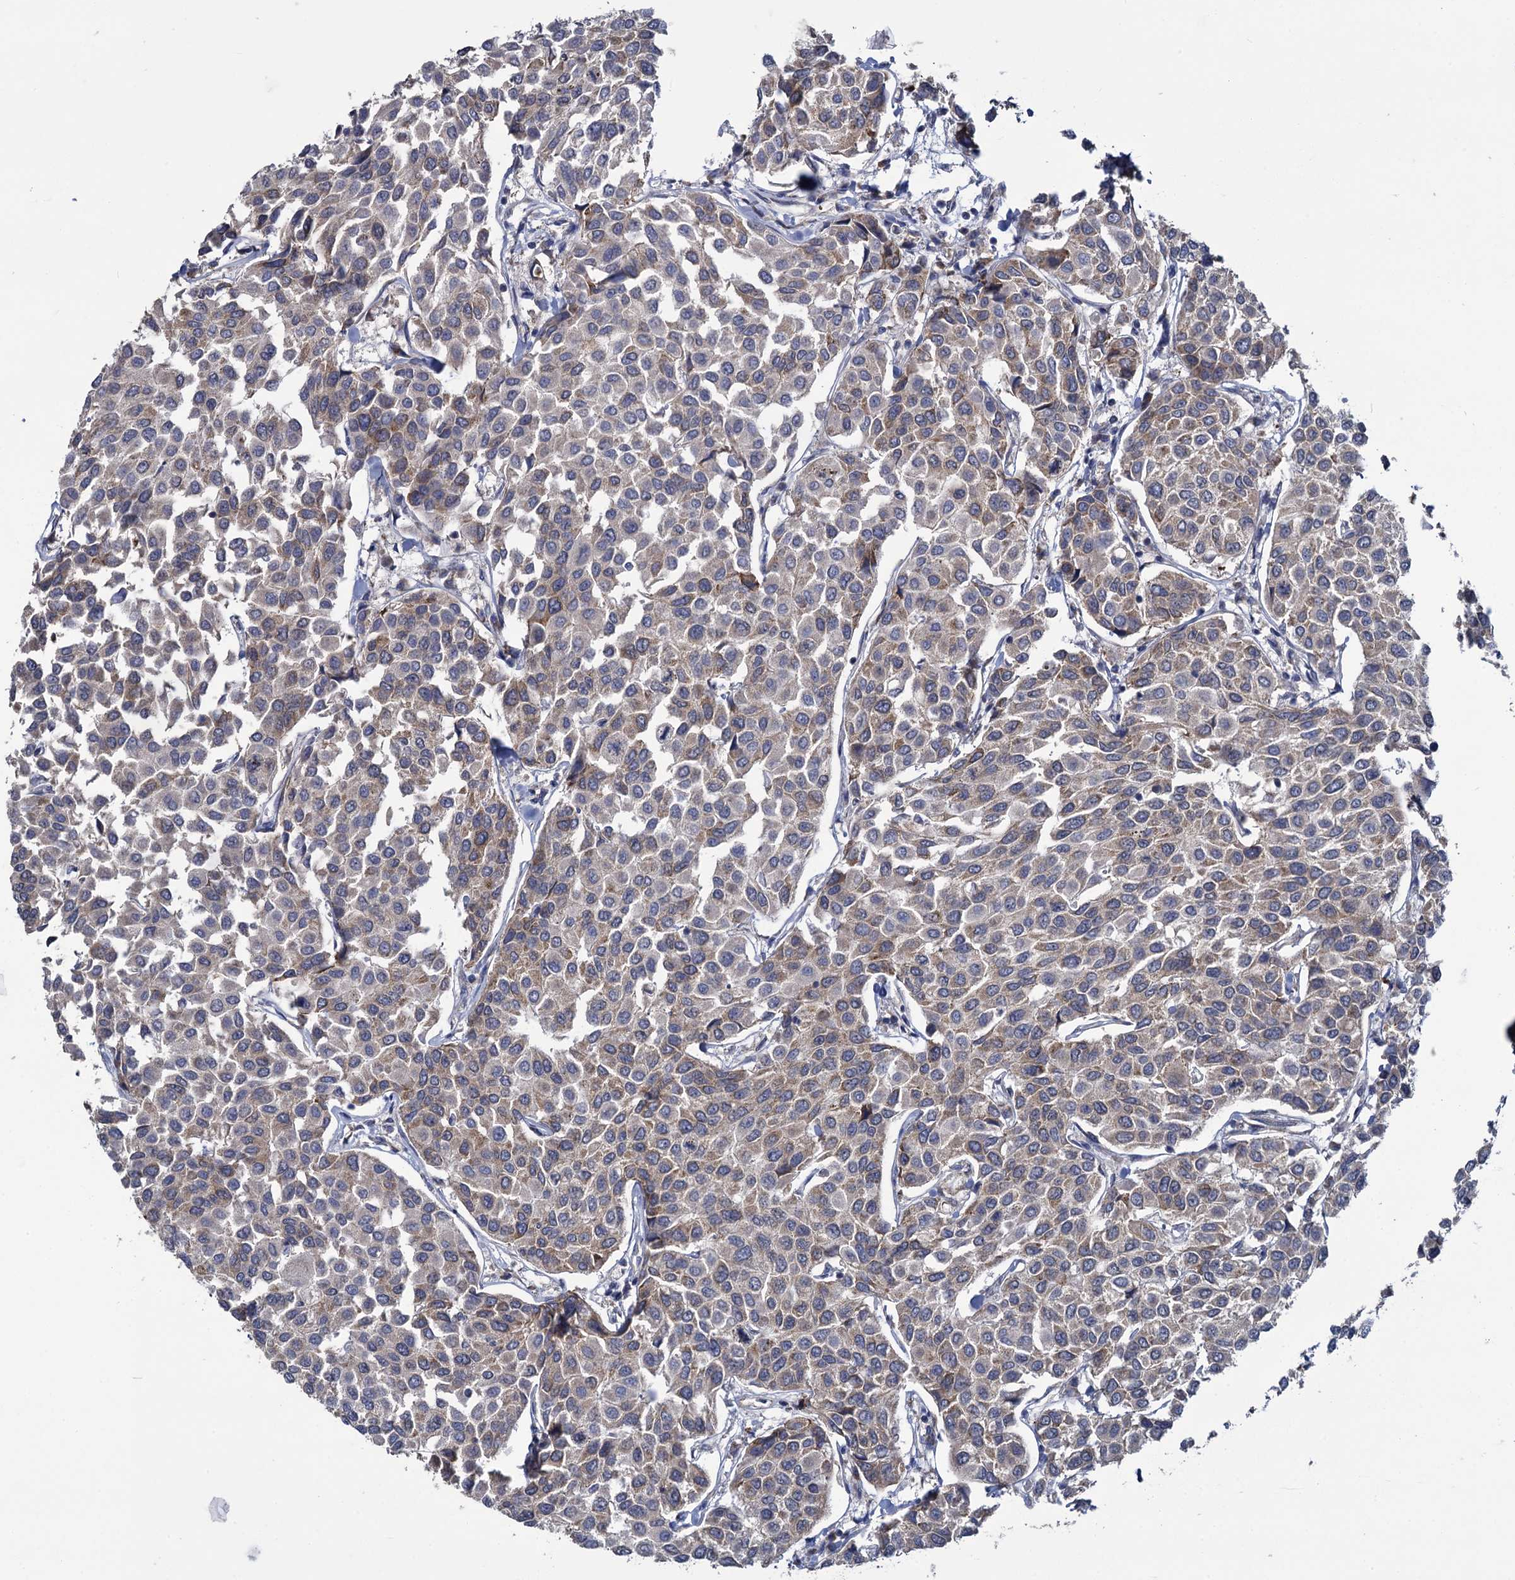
{"staining": {"intensity": "moderate", "quantity": ">75%", "location": "cytoplasmic/membranous"}, "tissue": "breast cancer", "cell_type": "Tumor cells", "image_type": "cancer", "snomed": [{"axis": "morphology", "description": "Duct carcinoma"}, {"axis": "topography", "description": "Breast"}], "caption": "Tumor cells show medium levels of moderate cytoplasmic/membranous staining in about >75% of cells in breast invasive ductal carcinoma.", "gene": "GSTM2", "patient": {"sex": "female", "age": 55}}